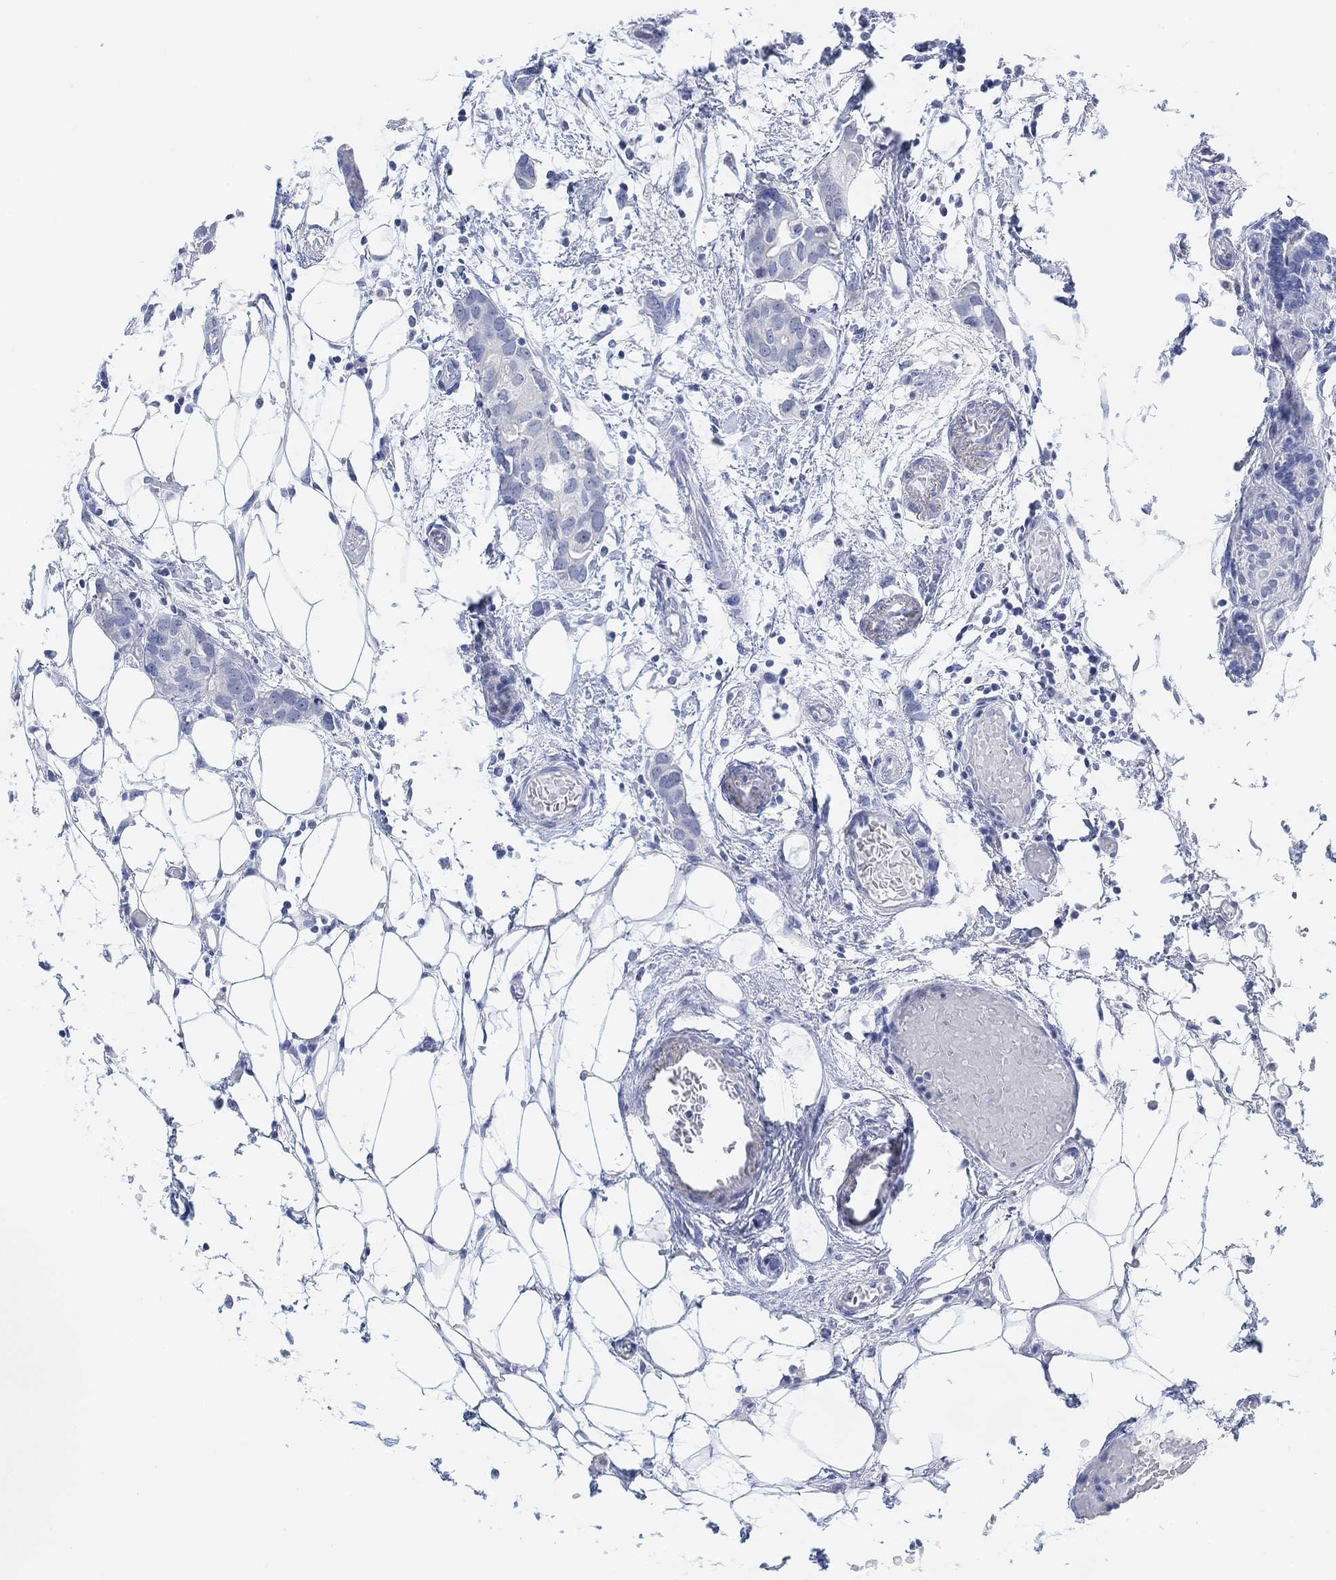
{"staining": {"intensity": "negative", "quantity": "none", "location": "none"}, "tissue": "breast cancer", "cell_type": "Tumor cells", "image_type": "cancer", "snomed": [{"axis": "morphology", "description": "Duct carcinoma"}, {"axis": "topography", "description": "Breast"}], "caption": "Immunohistochemistry (IHC) photomicrograph of human breast invasive ductal carcinoma stained for a protein (brown), which shows no positivity in tumor cells.", "gene": "ENO4", "patient": {"sex": "female", "age": 83}}